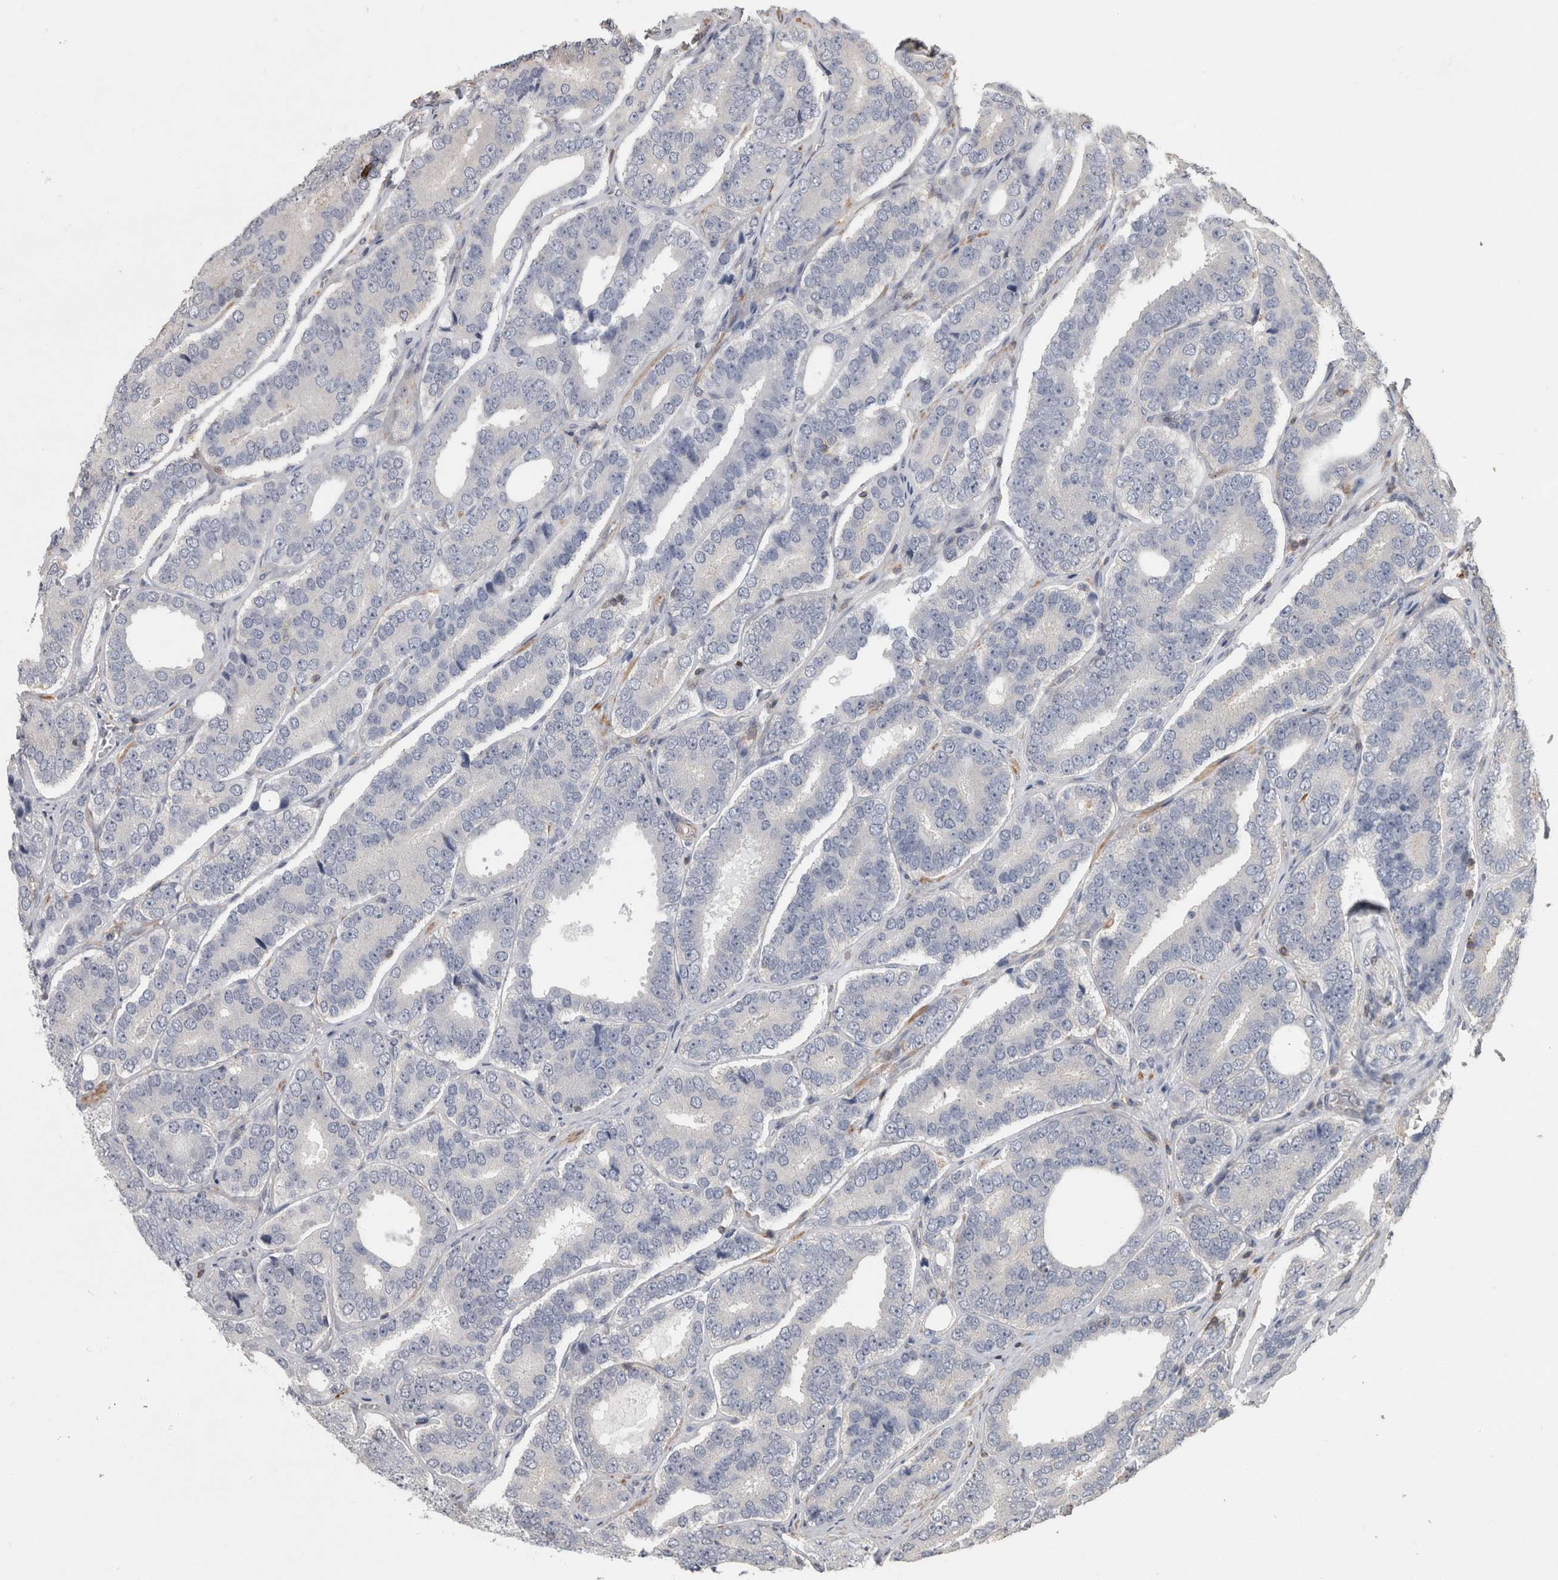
{"staining": {"intensity": "negative", "quantity": "none", "location": "none"}, "tissue": "prostate cancer", "cell_type": "Tumor cells", "image_type": "cancer", "snomed": [{"axis": "morphology", "description": "Adenocarcinoma, High grade"}, {"axis": "topography", "description": "Prostate"}], "caption": "IHC image of neoplastic tissue: human adenocarcinoma (high-grade) (prostate) stained with DAB reveals no significant protein staining in tumor cells. (Immunohistochemistry (ihc), brightfield microscopy, high magnification).", "gene": "SPATA48", "patient": {"sex": "male", "age": 56}}